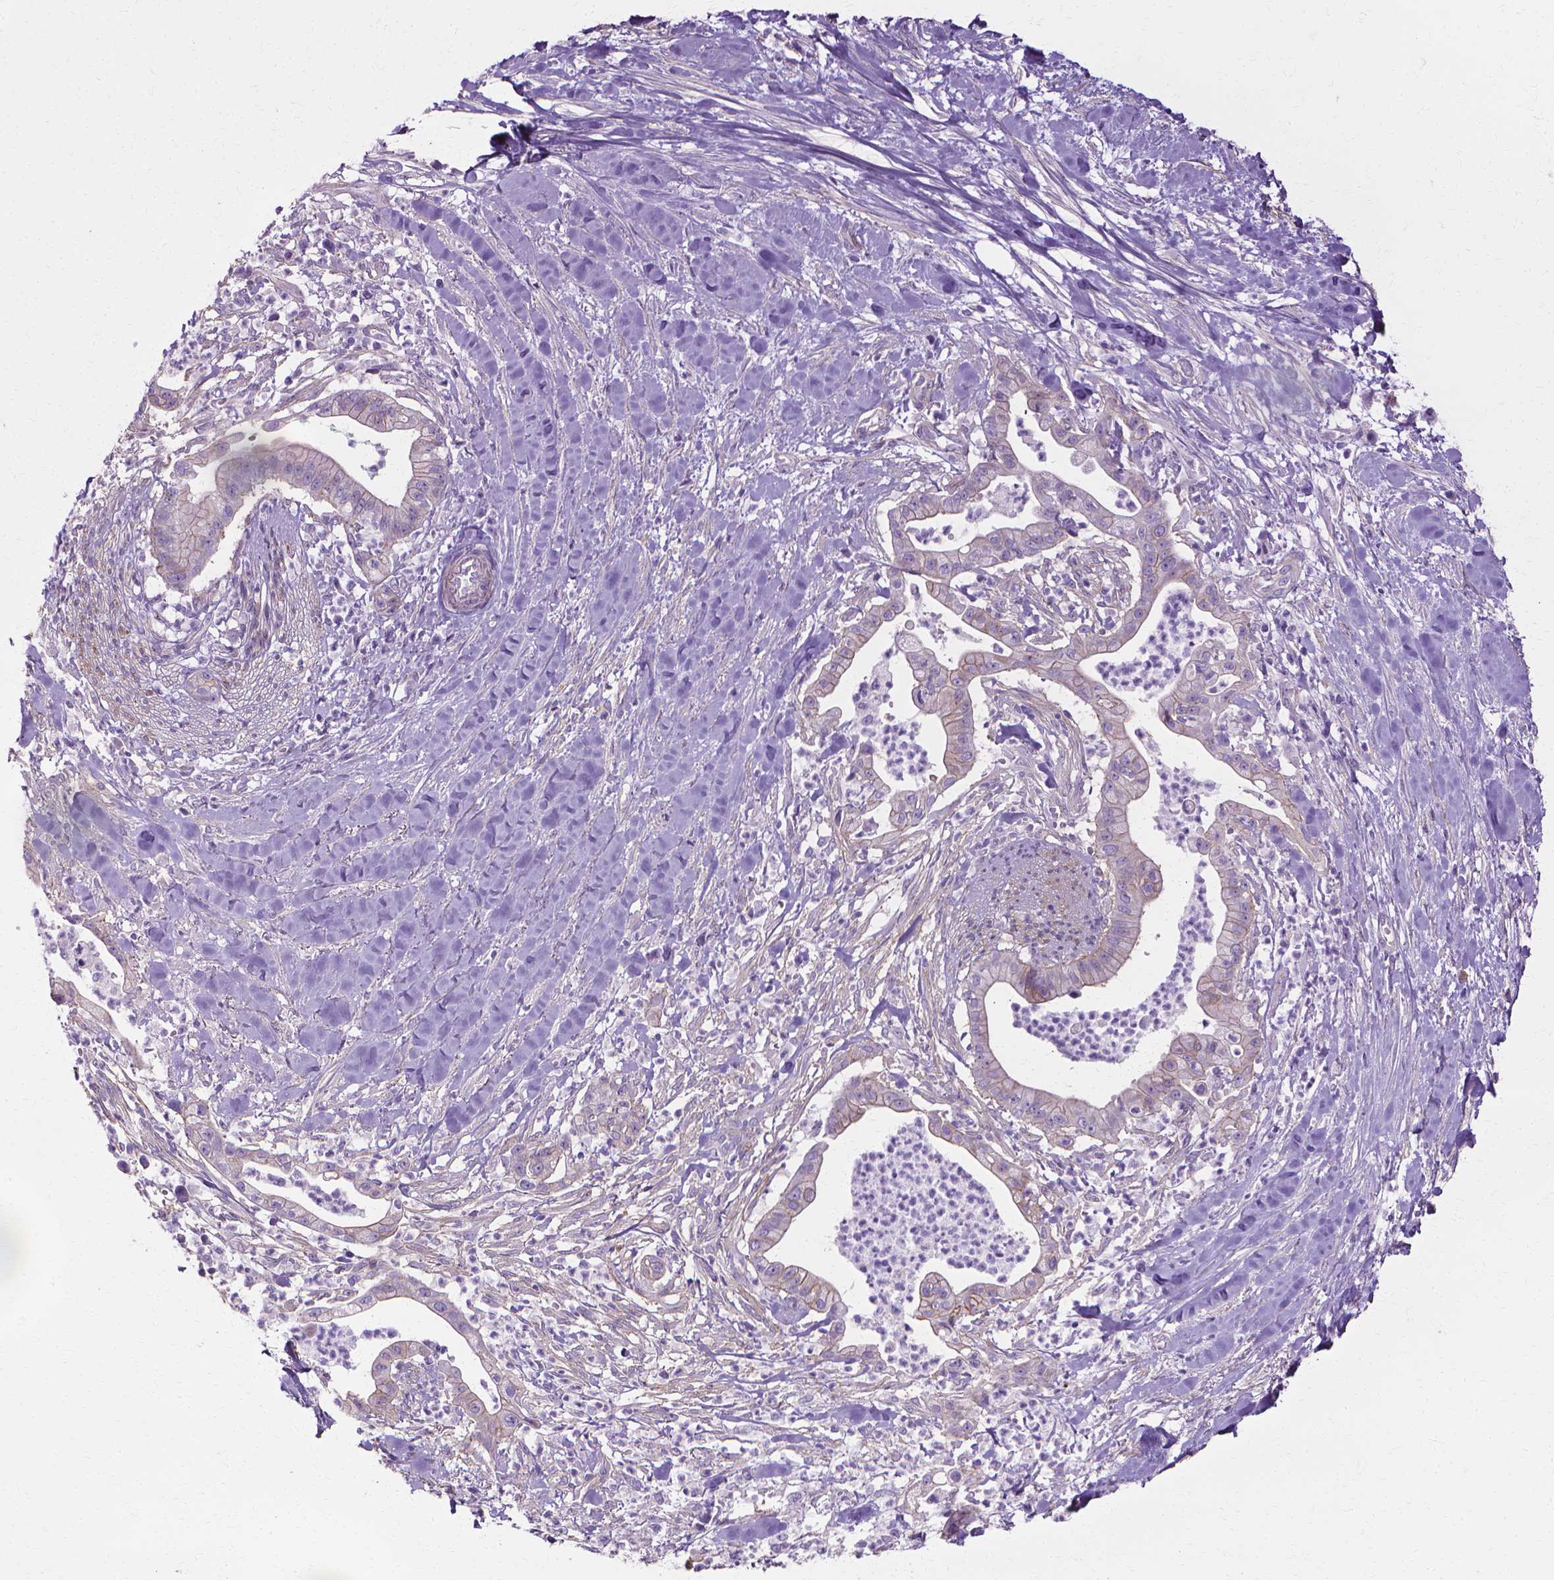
{"staining": {"intensity": "negative", "quantity": "none", "location": "none"}, "tissue": "pancreatic cancer", "cell_type": "Tumor cells", "image_type": "cancer", "snomed": [{"axis": "morphology", "description": "Normal tissue, NOS"}, {"axis": "morphology", "description": "Adenocarcinoma, NOS"}, {"axis": "topography", "description": "Lymph node"}, {"axis": "topography", "description": "Pancreas"}], "caption": "Immunohistochemistry of human pancreatic adenocarcinoma exhibits no expression in tumor cells.", "gene": "CFAP157", "patient": {"sex": "female", "age": 58}}